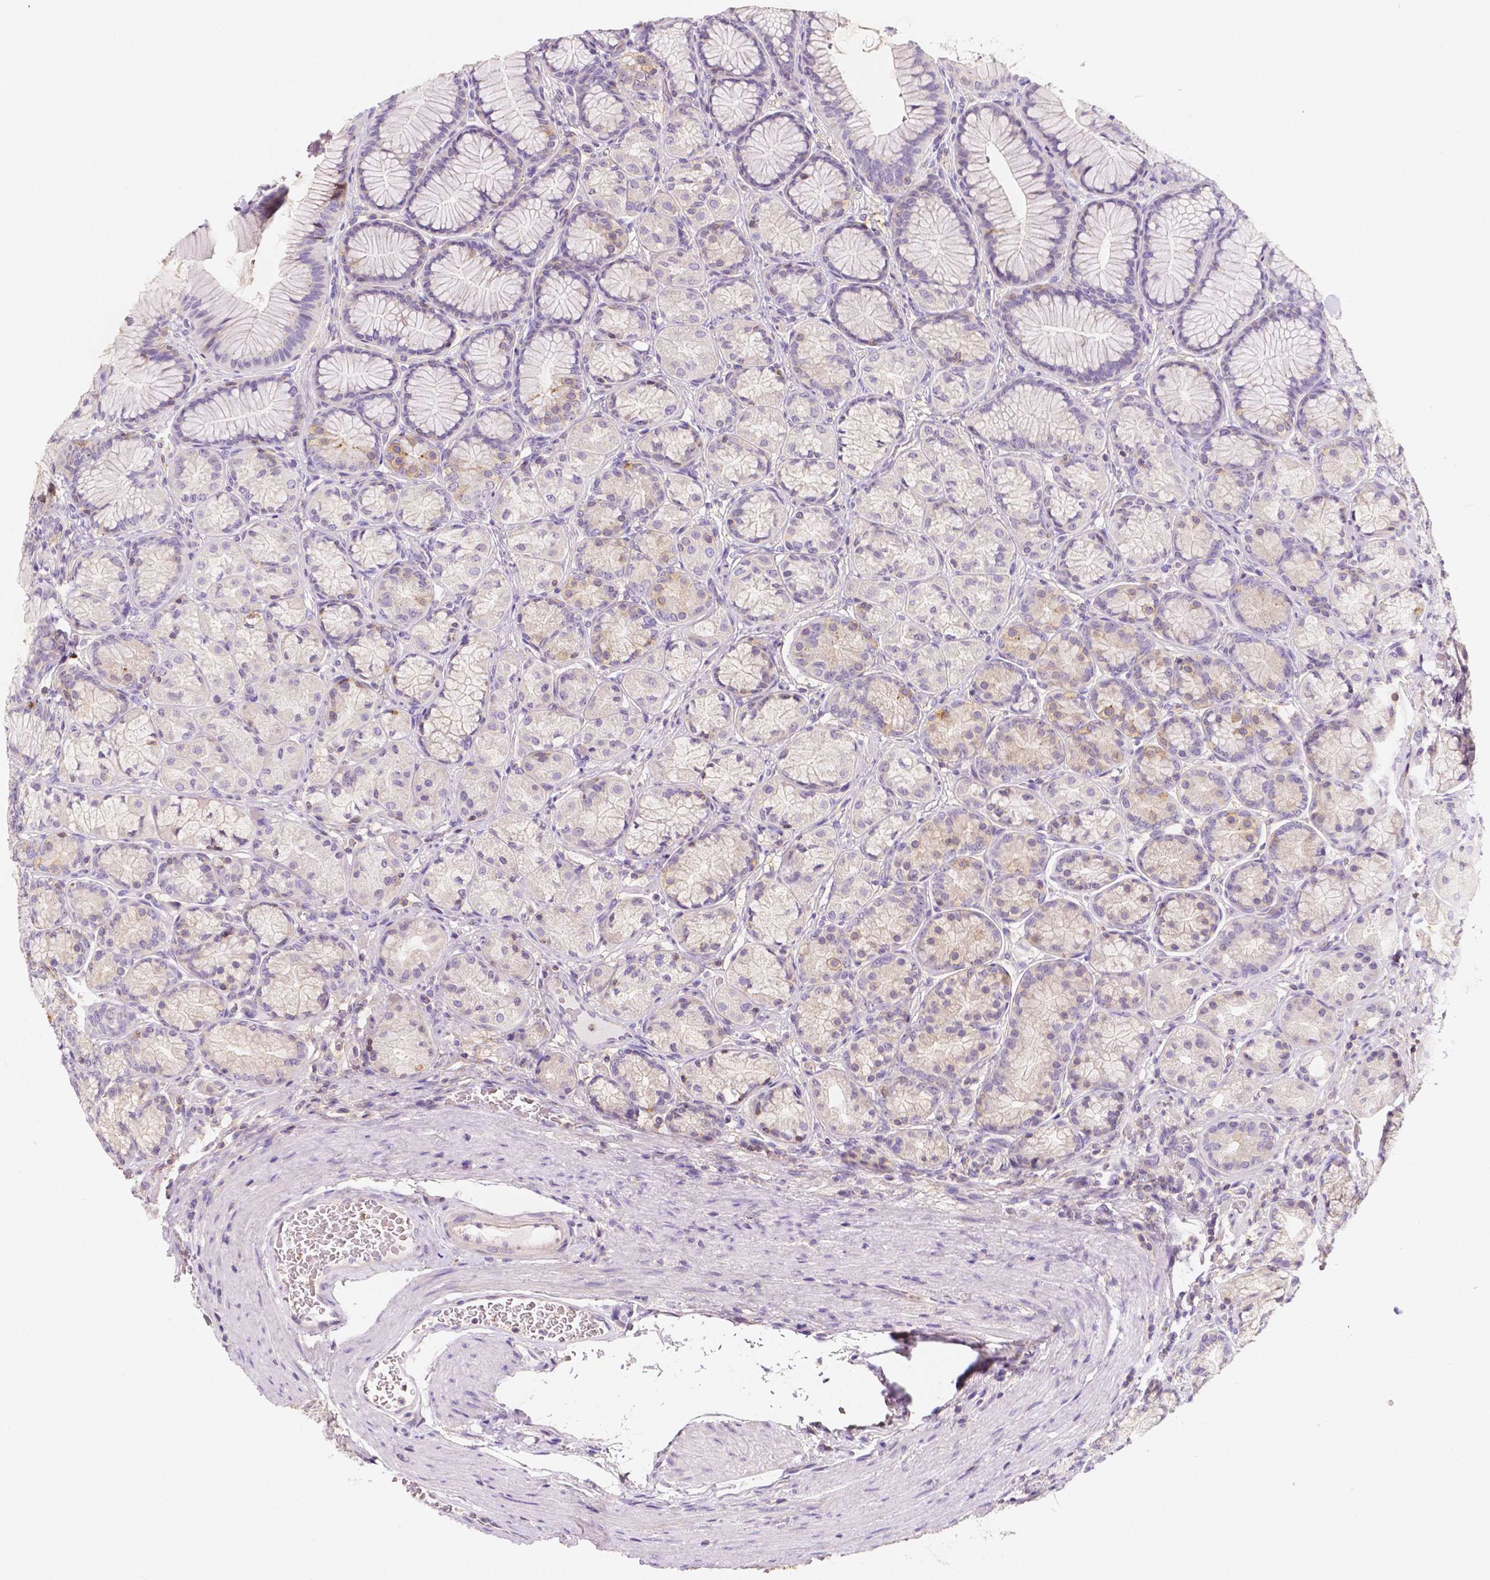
{"staining": {"intensity": "weak", "quantity": "25%-75%", "location": "cytoplasmic/membranous"}, "tissue": "stomach", "cell_type": "Glandular cells", "image_type": "normal", "snomed": [{"axis": "morphology", "description": "Normal tissue, NOS"}, {"axis": "morphology", "description": "Adenocarcinoma, NOS"}, {"axis": "morphology", "description": "Adenocarcinoma, High grade"}, {"axis": "topography", "description": "Stomach, upper"}, {"axis": "topography", "description": "Stomach"}], "caption": "Protein expression analysis of unremarkable stomach displays weak cytoplasmic/membranous expression in about 25%-75% of glandular cells.", "gene": "GABRD", "patient": {"sex": "female", "age": 65}}